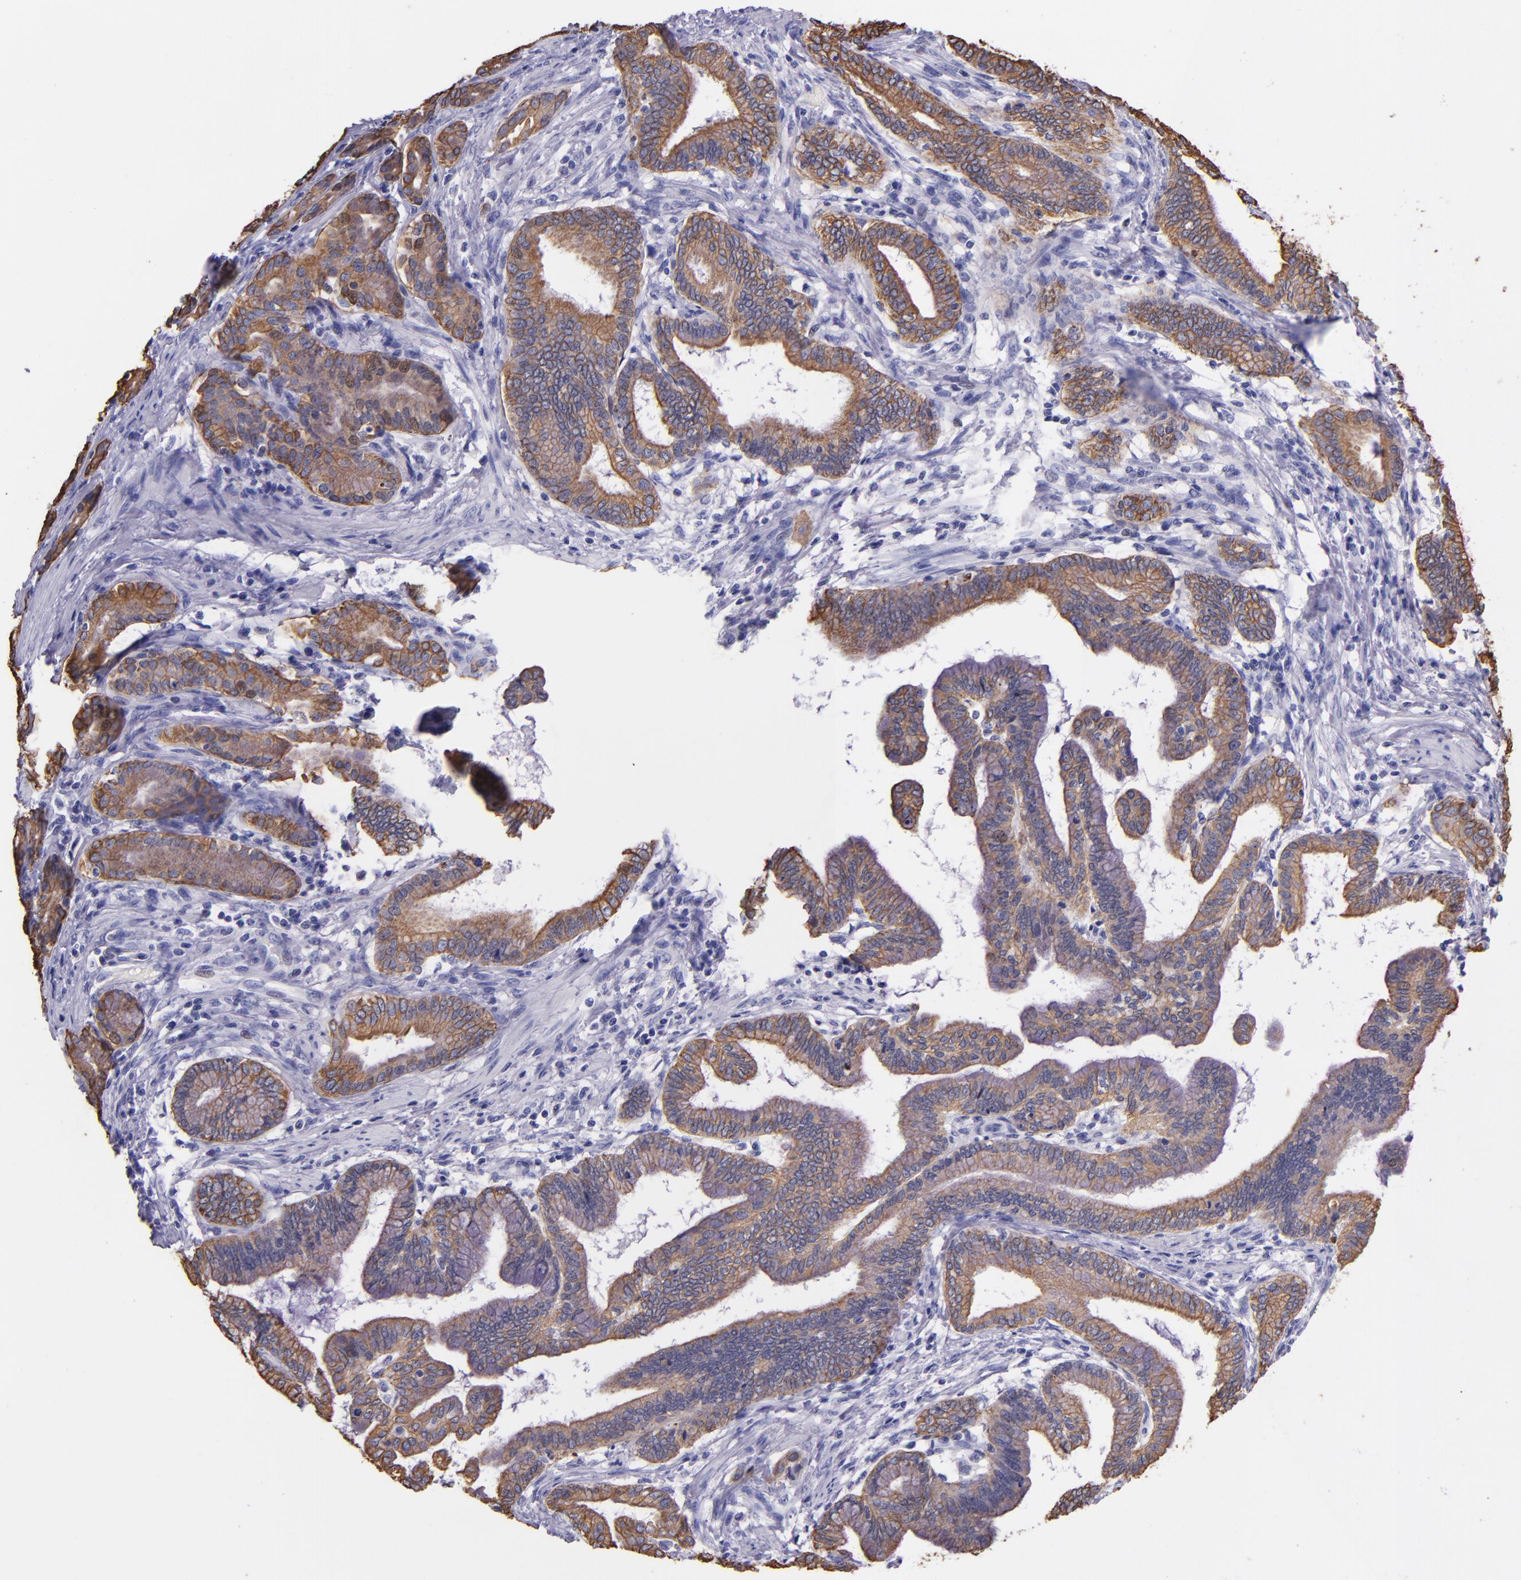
{"staining": {"intensity": "moderate", "quantity": ">75%", "location": "cytoplasmic/membranous"}, "tissue": "pancreatic cancer", "cell_type": "Tumor cells", "image_type": "cancer", "snomed": [{"axis": "morphology", "description": "Adenocarcinoma, NOS"}, {"axis": "topography", "description": "Pancreas"}], "caption": "Pancreatic cancer (adenocarcinoma) stained with a protein marker exhibits moderate staining in tumor cells.", "gene": "KRT4", "patient": {"sex": "female", "age": 64}}